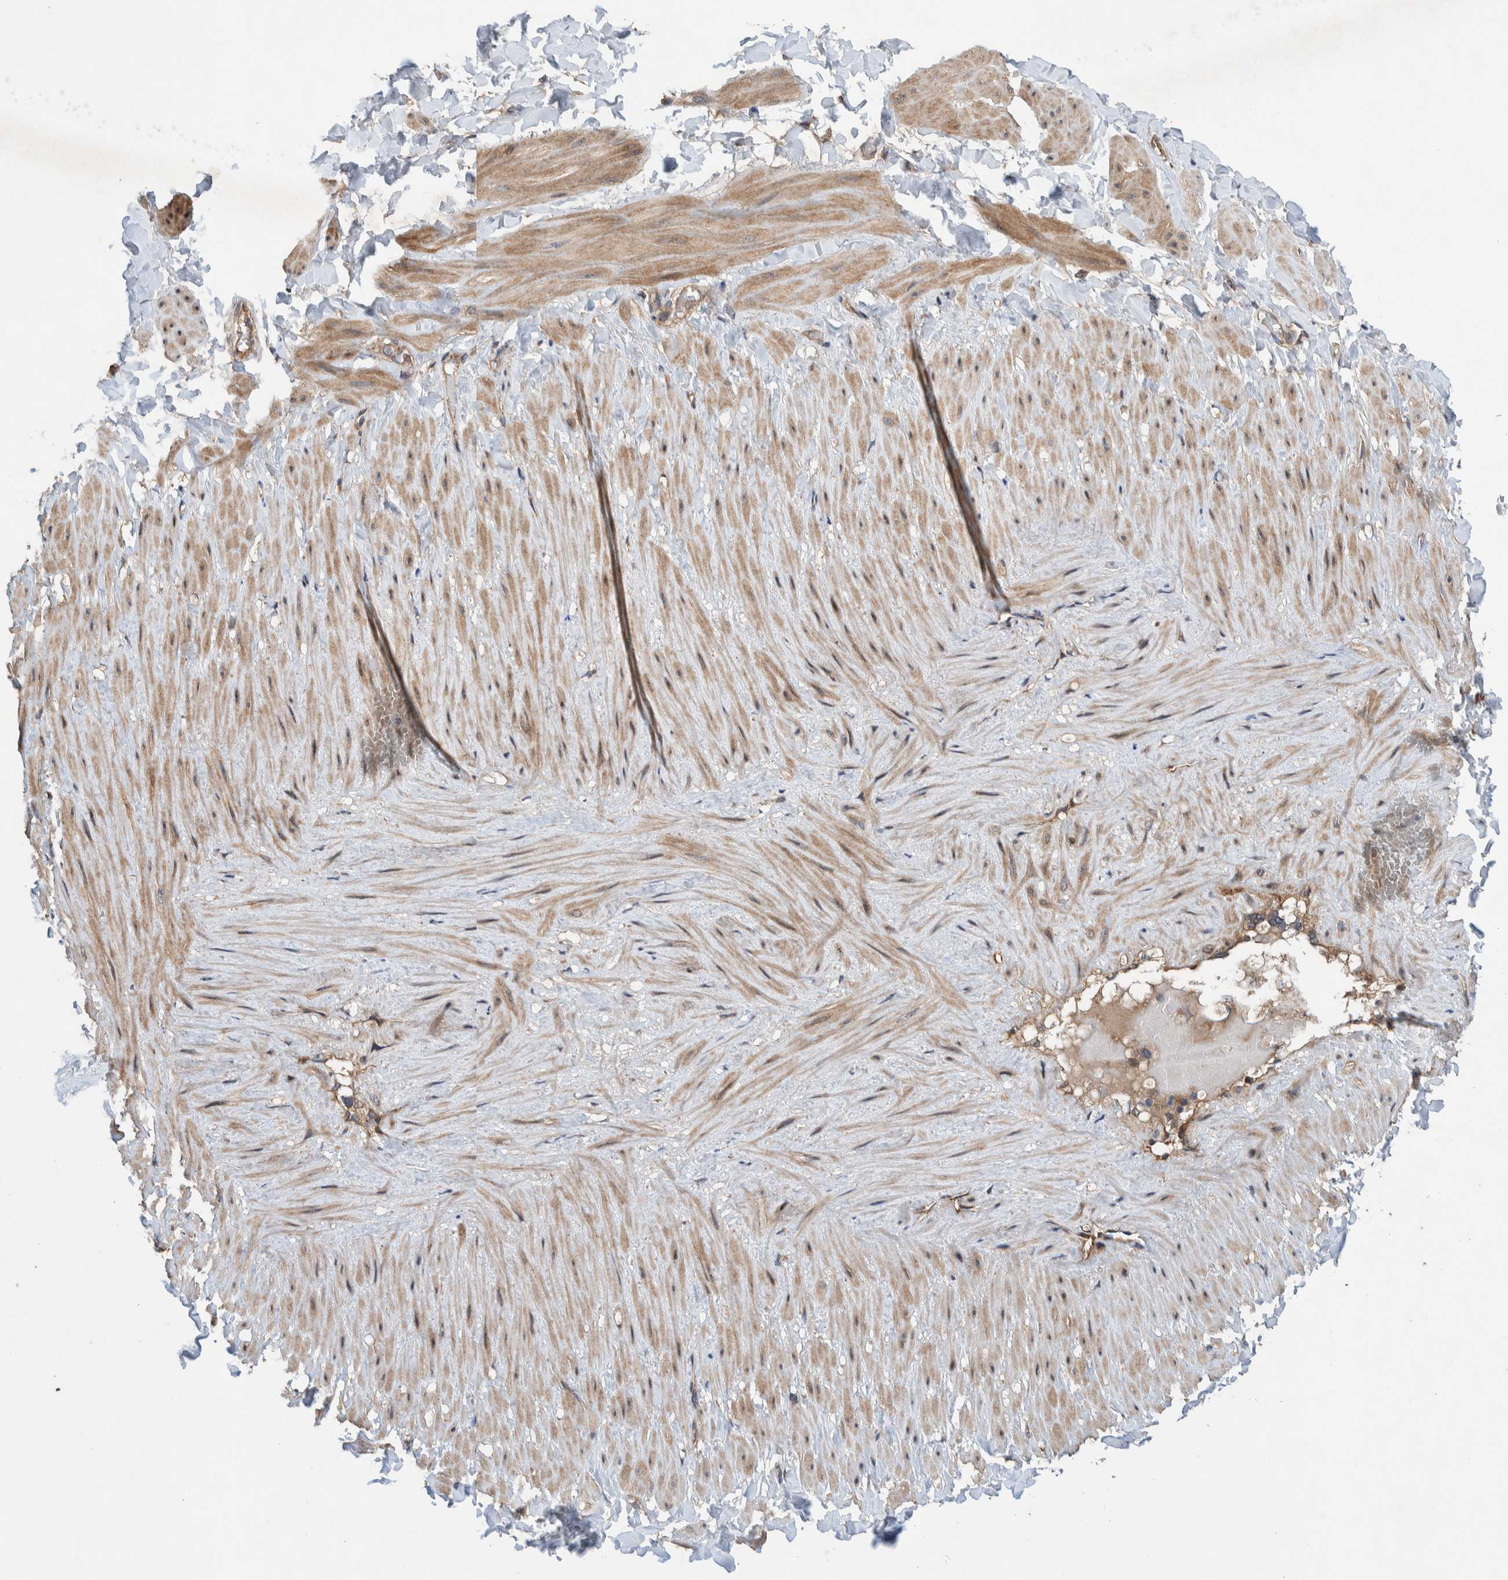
{"staining": {"intensity": "negative", "quantity": "none", "location": "none"}, "tissue": "adipose tissue", "cell_type": "Adipocytes", "image_type": "normal", "snomed": [{"axis": "morphology", "description": "Normal tissue, NOS"}, {"axis": "topography", "description": "Adipose tissue"}, {"axis": "topography", "description": "Vascular tissue"}, {"axis": "topography", "description": "Peripheral nerve tissue"}], "caption": "The histopathology image reveals no staining of adipocytes in benign adipose tissue. (DAB (3,3'-diaminobenzidine) IHC, high magnification).", "gene": "PIK3R6", "patient": {"sex": "male", "age": 25}}